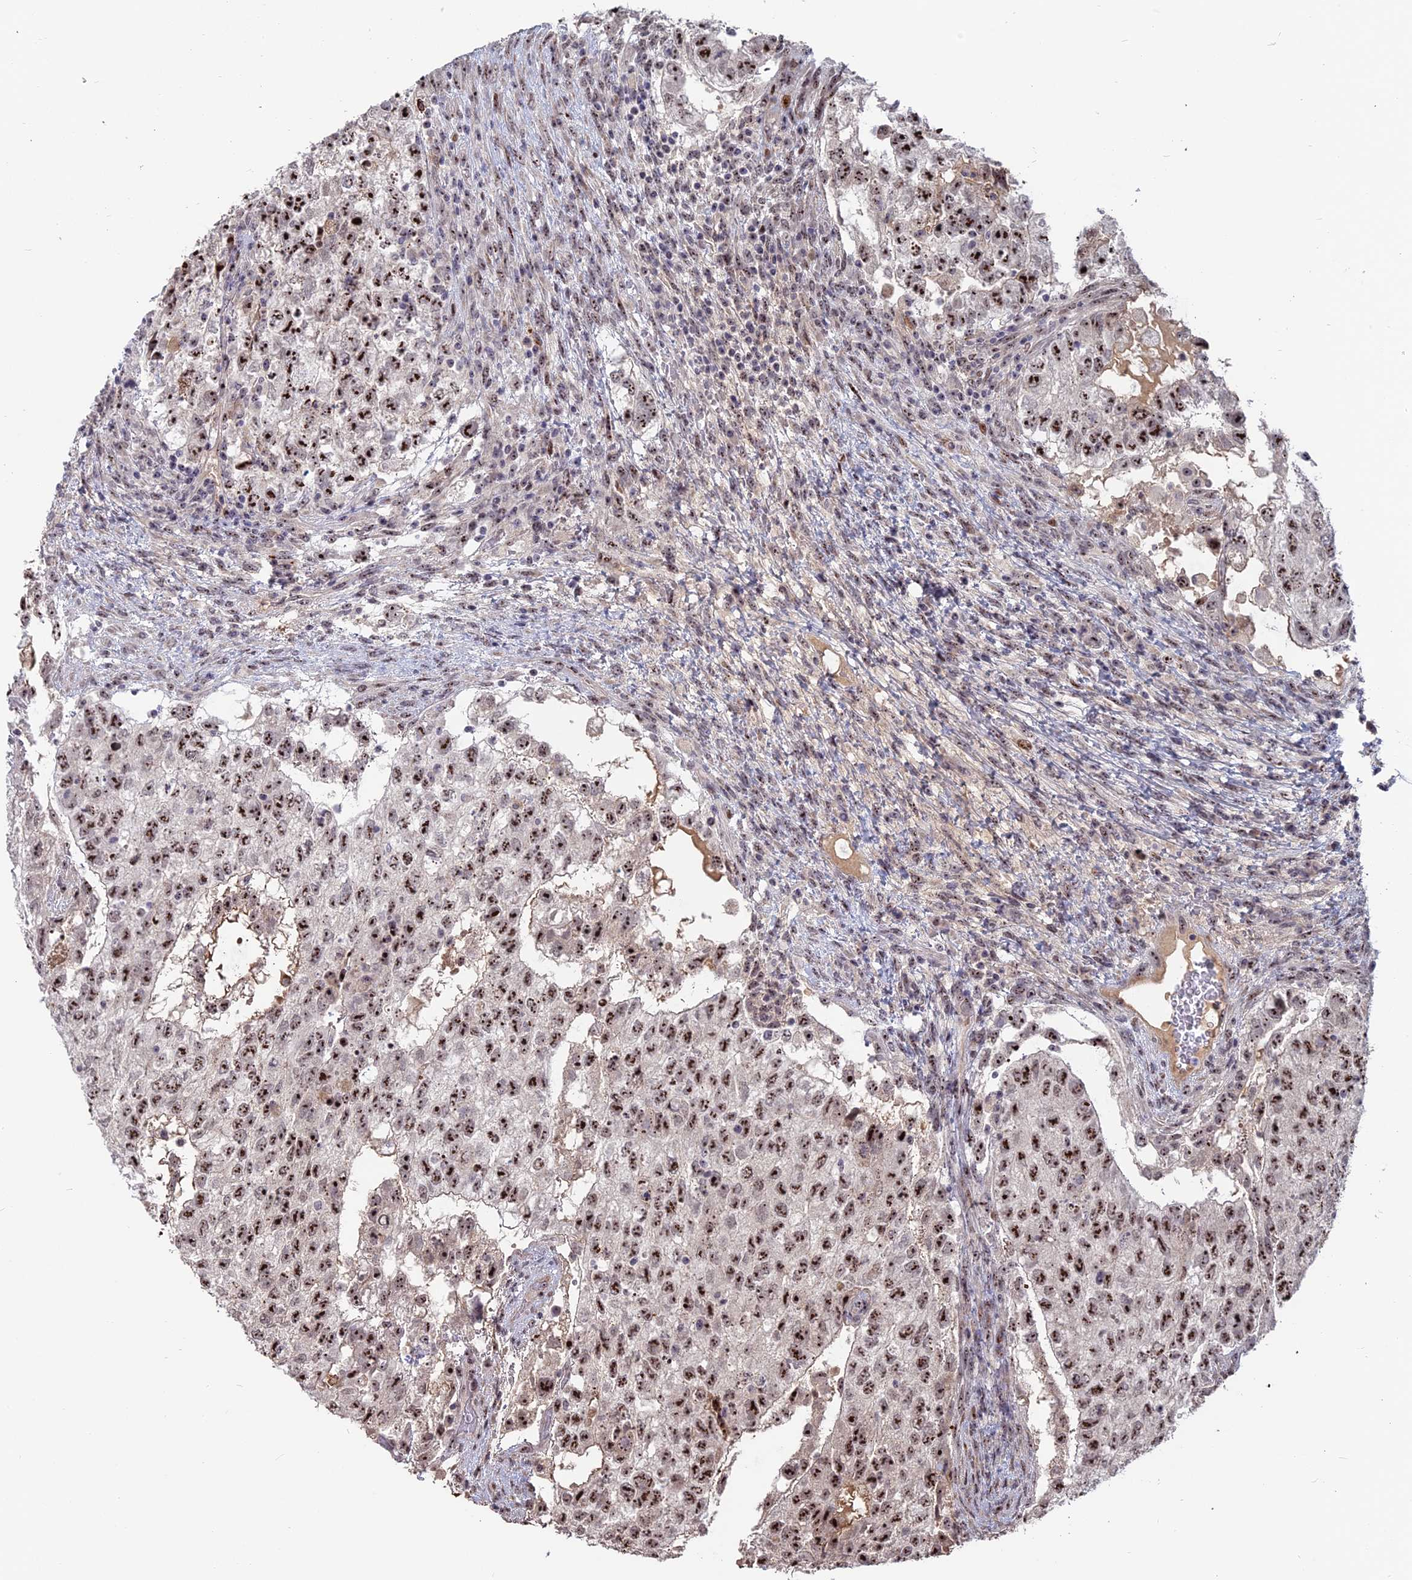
{"staining": {"intensity": "strong", "quantity": ">75%", "location": "nuclear"}, "tissue": "testis cancer", "cell_type": "Tumor cells", "image_type": "cancer", "snomed": [{"axis": "morphology", "description": "Normal tissue, NOS"}, {"axis": "morphology", "description": "Carcinoma, Embryonal, NOS"}, {"axis": "topography", "description": "Testis"}], "caption": "Protein expression analysis of human testis embryonal carcinoma reveals strong nuclear positivity in approximately >75% of tumor cells. The staining was performed using DAB to visualize the protein expression in brown, while the nuclei were stained in blue with hematoxylin (Magnification: 20x).", "gene": "FAM131A", "patient": {"sex": "male", "age": 36}}